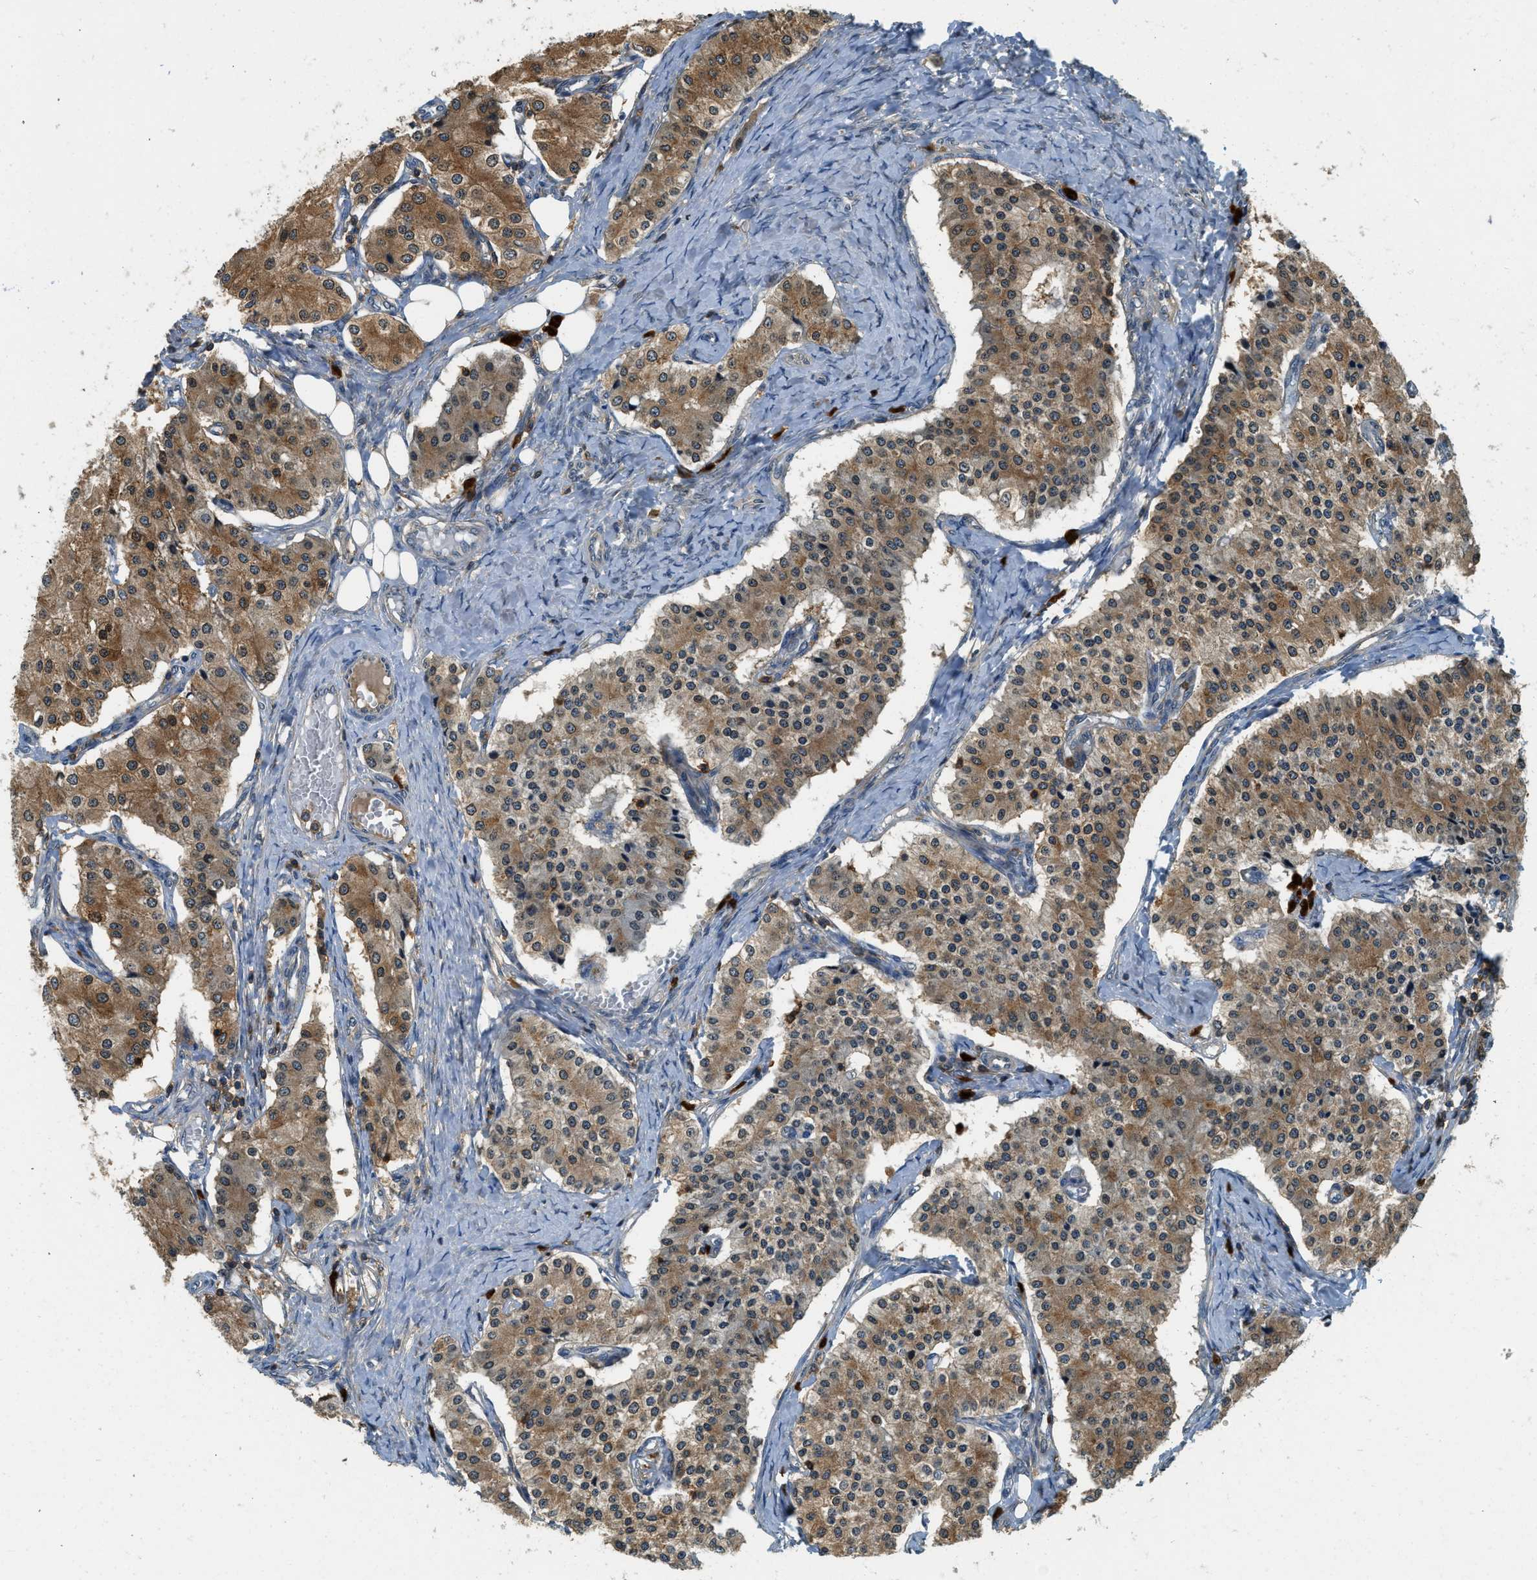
{"staining": {"intensity": "moderate", "quantity": ">75%", "location": "cytoplasmic/membranous,nuclear"}, "tissue": "carcinoid", "cell_type": "Tumor cells", "image_type": "cancer", "snomed": [{"axis": "morphology", "description": "Carcinoid, malignant, NOS"}, {"axis": "topography", "description": "Colon"}], "caption": "Immunohistochemistry of human carcinoid displays medium levels of moderate cytoplasmic/membranous and nuclear positivity in about >75% of tumor cells.", "gene": "GMPPB", "patient": {"sex": "female", "age": 52}}